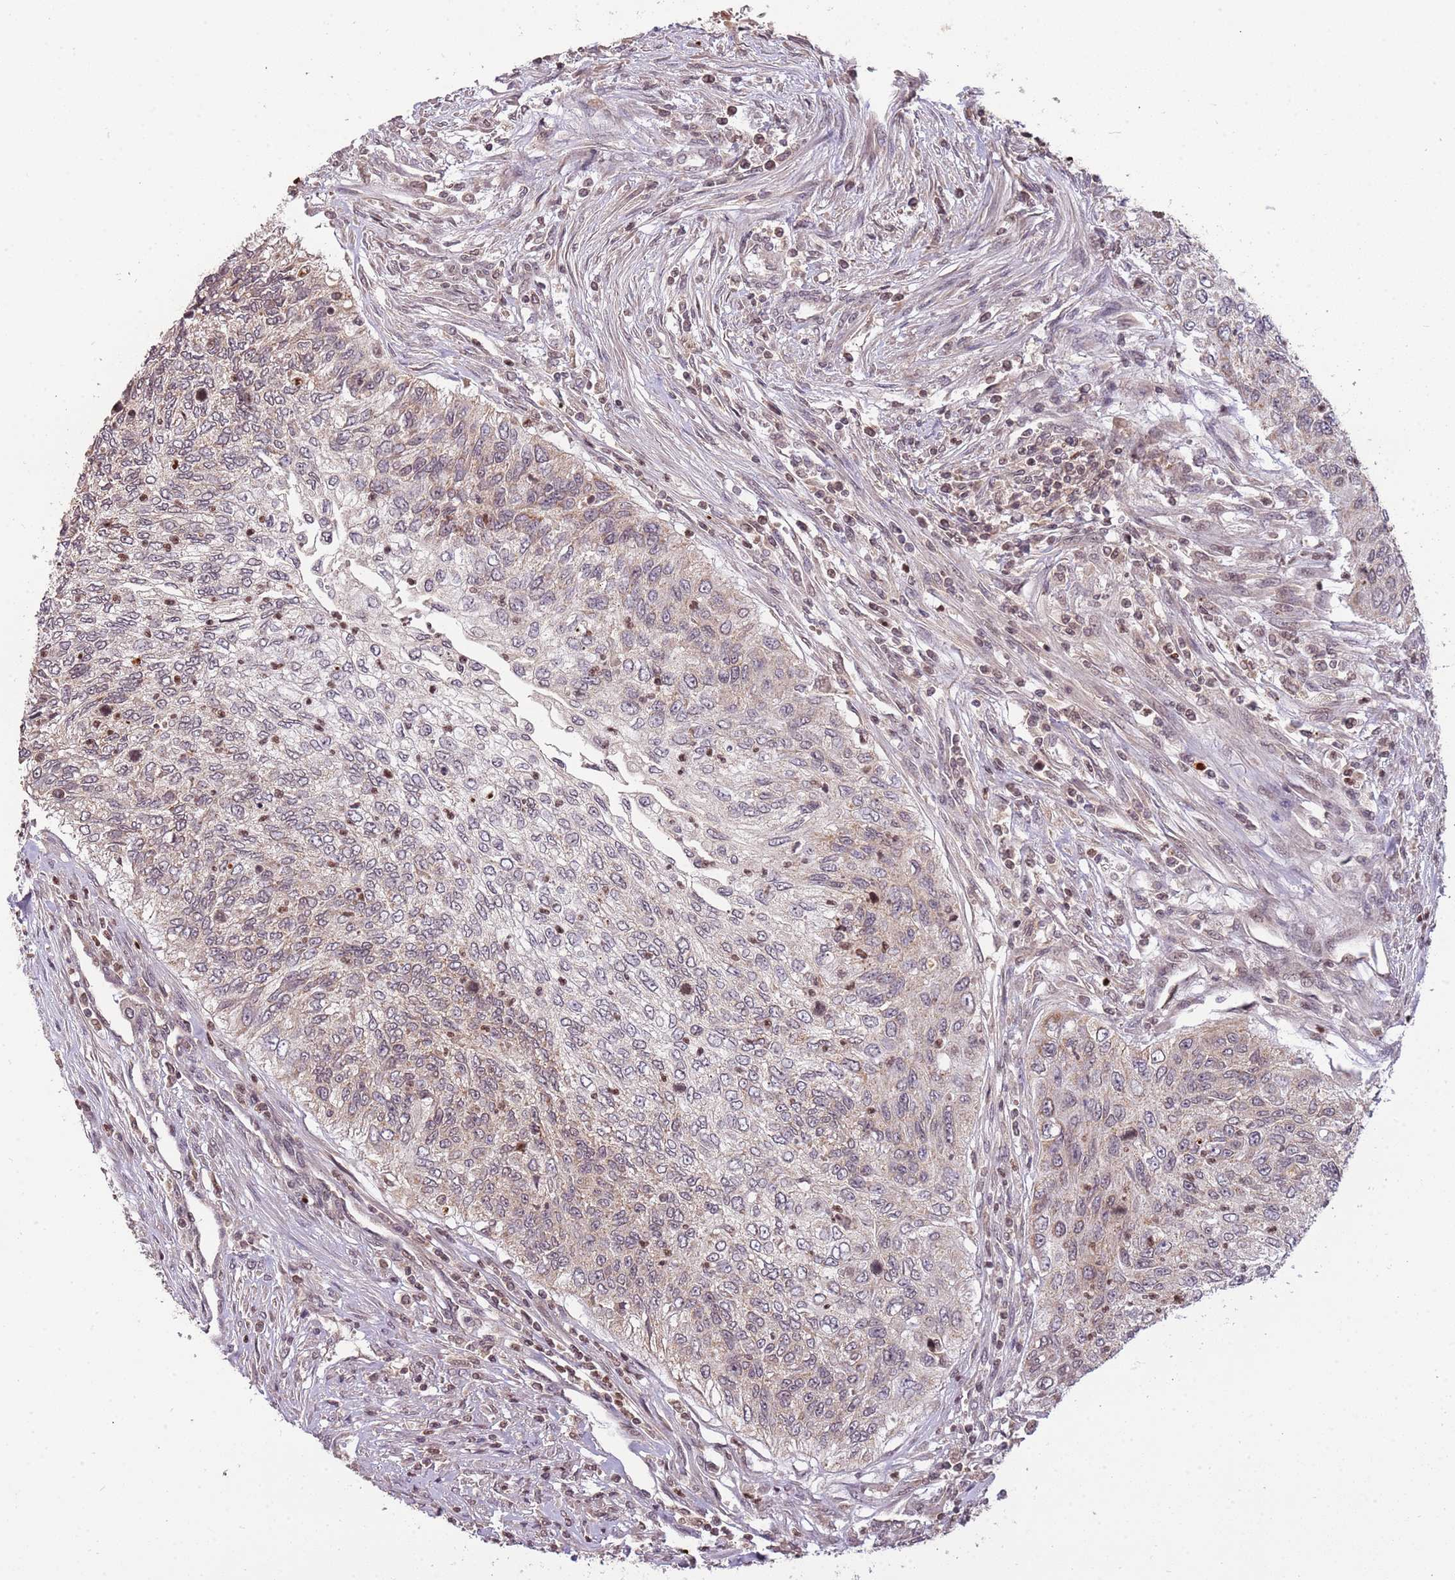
{"staining": {"intensity": "weak", "quantity": "<25%", "location": "cytoplasmic/membranous"}, "tissue": "urothelial cancer", "cell_type": "Tumor cells", "image_type": "cancer", "snomed": [{"axis": "morphology", "description": "Urothelial carcinoma, High grade"}, {"axis": "topography", "description": "Urinary bladder"}], "caption": "There is no significant staining in tumor cells of urothelial cancer.", "gene": "SAMSN1", "patient": {"sex": "female", "age": 60}}